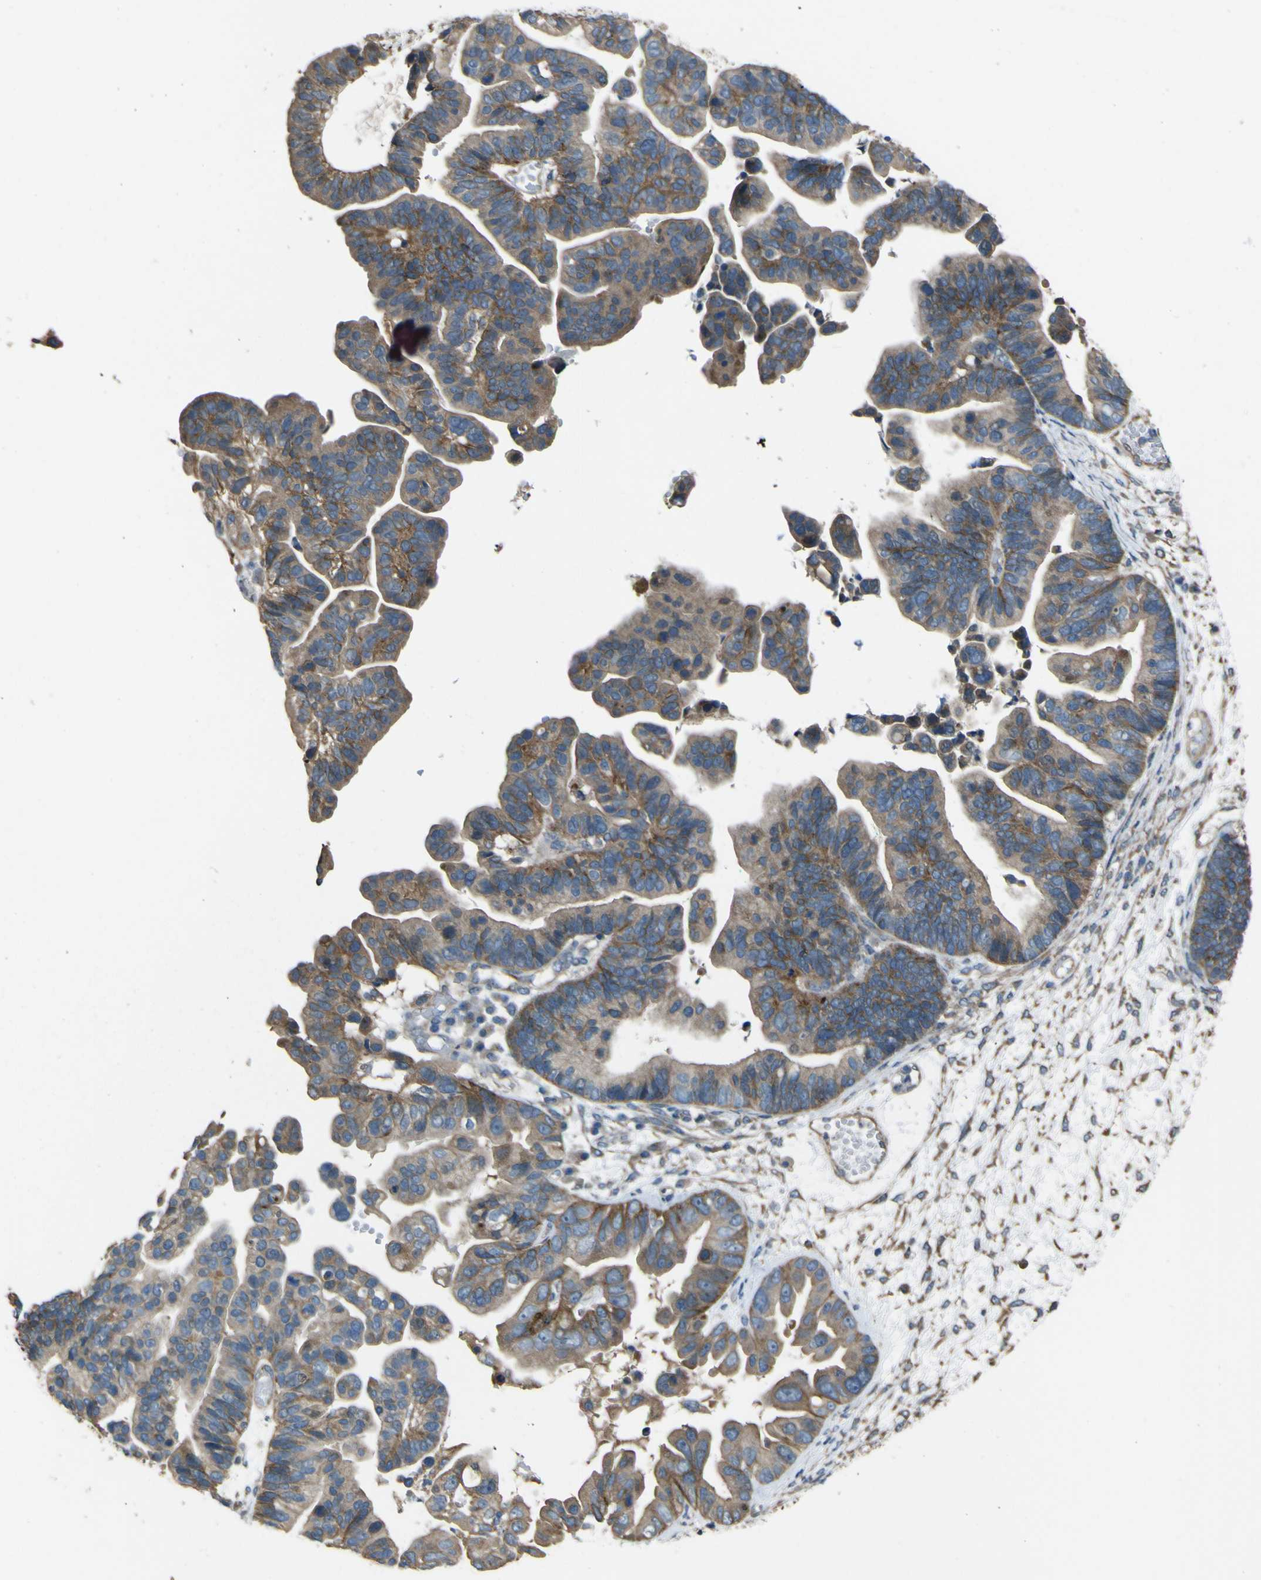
{"staining": {"intensity": "moderate", "quantity": "25%-75%", "location": "cytoplasmic/membranous"}, "tissue": "ovarian cancer", "cell_type": "Tumor cells", "image_type": "cancer", "snomed": [{"axis": "morphology", "description": "Cystadenocarcinoma, serous, NOS"}, {"axis": "topography", "description": "Ovary"}], "caption": "Protein analysis of ovarian cancer (serous cystadenocarcinoma) tissue demonstrates moderate cytoplasmic/membranous staining in about 25%-75% of tumor cells.", "gene": "NAALADL2", "patient": {"sex": "female", "age": 56}}